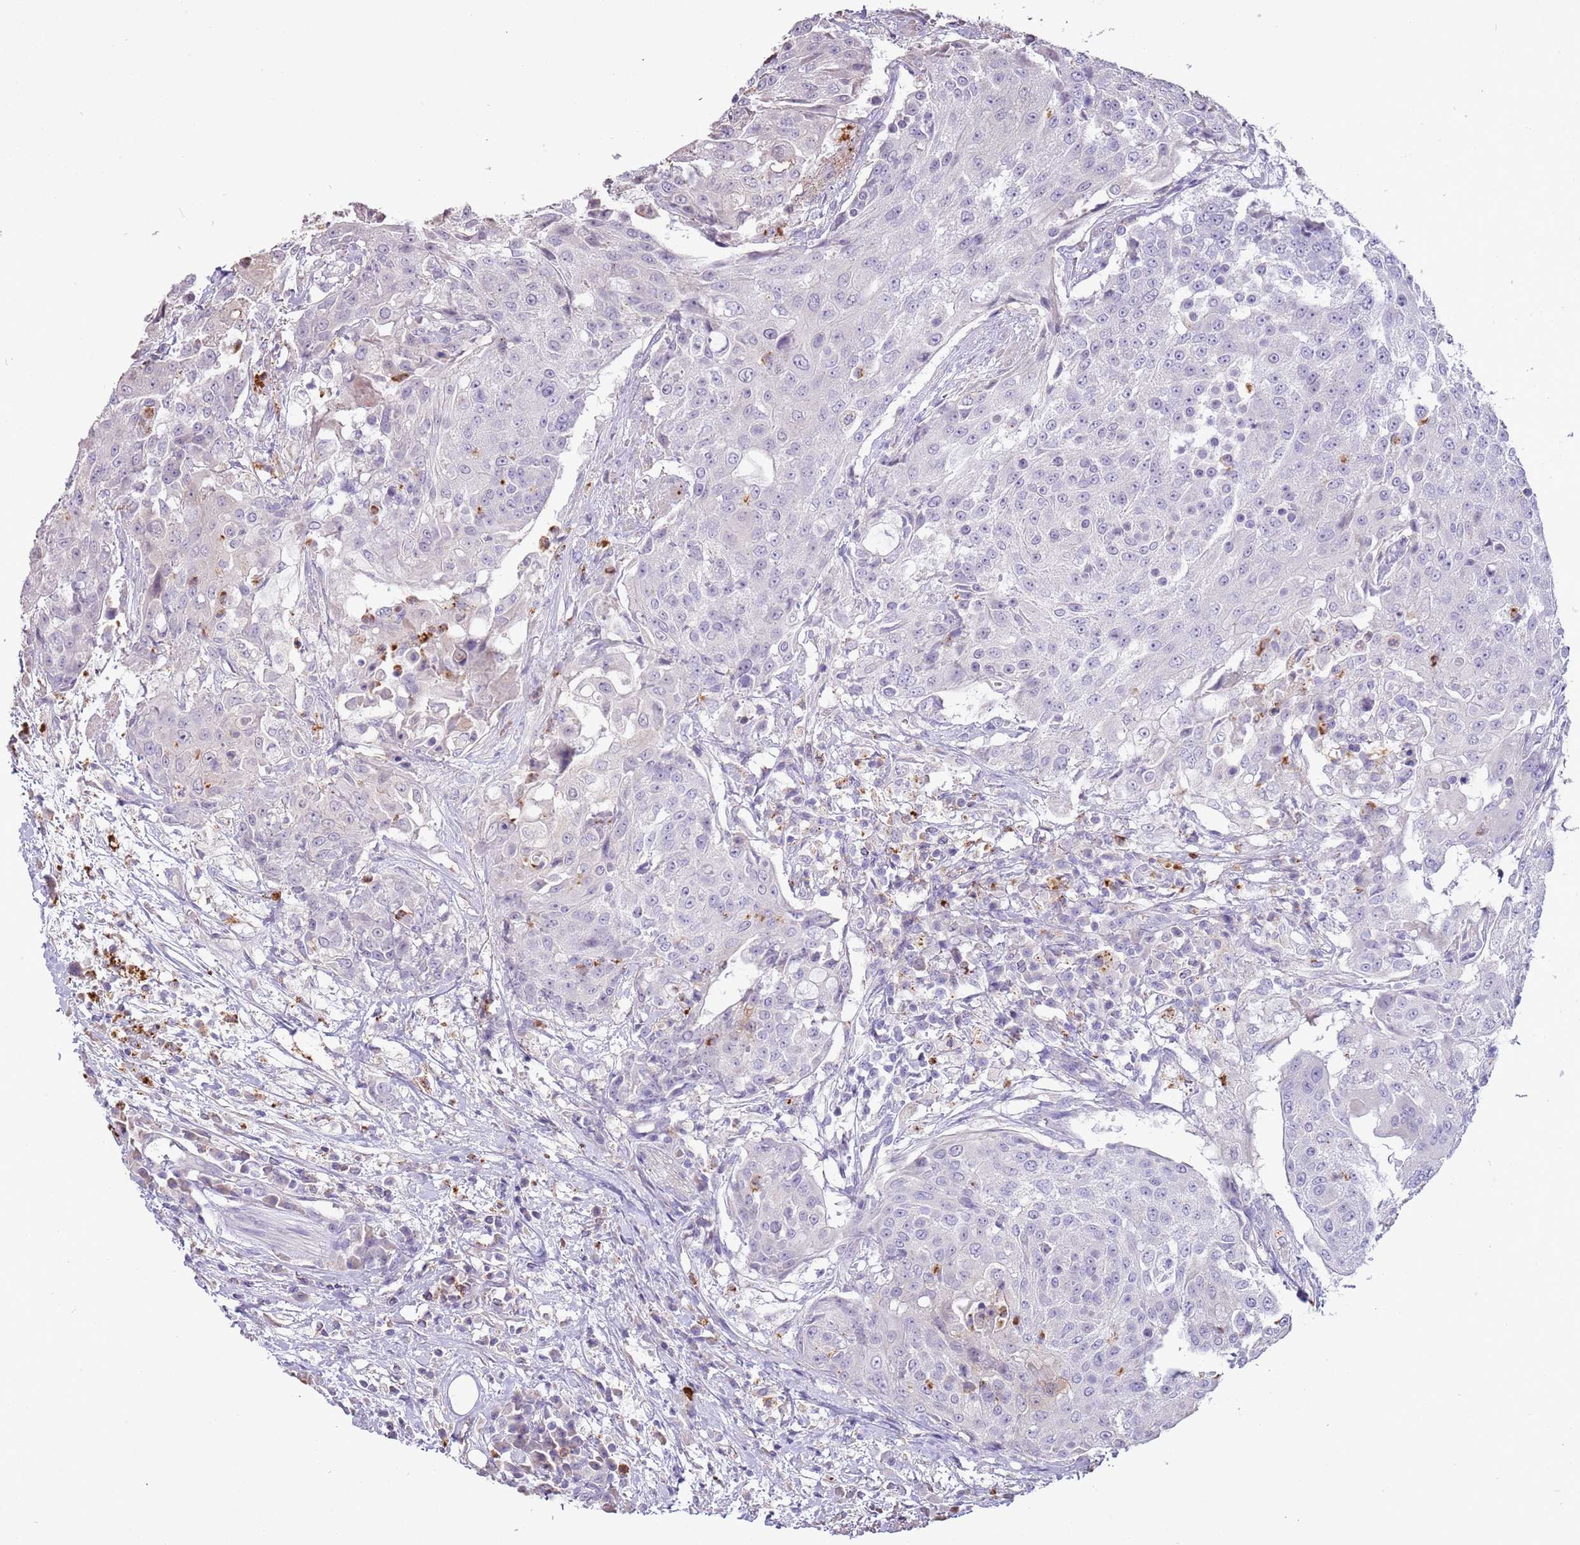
{"staining": {"intensity": "negative", "quantity": "none", "location": "none"}, "tissue": "urothelial cancer", "cell_type": "Tumor cells", "image_type": "cancer", "snomed": [{"axis": "morphology", "description": "Urothelial carcinoma, High grade"}, {"axis": "topography", "description": "Urinary bladder"}], "caption": "Urothelial cancer stained for a protein using immunohistochemistry (IHC) demonstrates no expression tumor cells.", "gene": "P2RY13", "patient": {"sex": "female", "age": 63}}